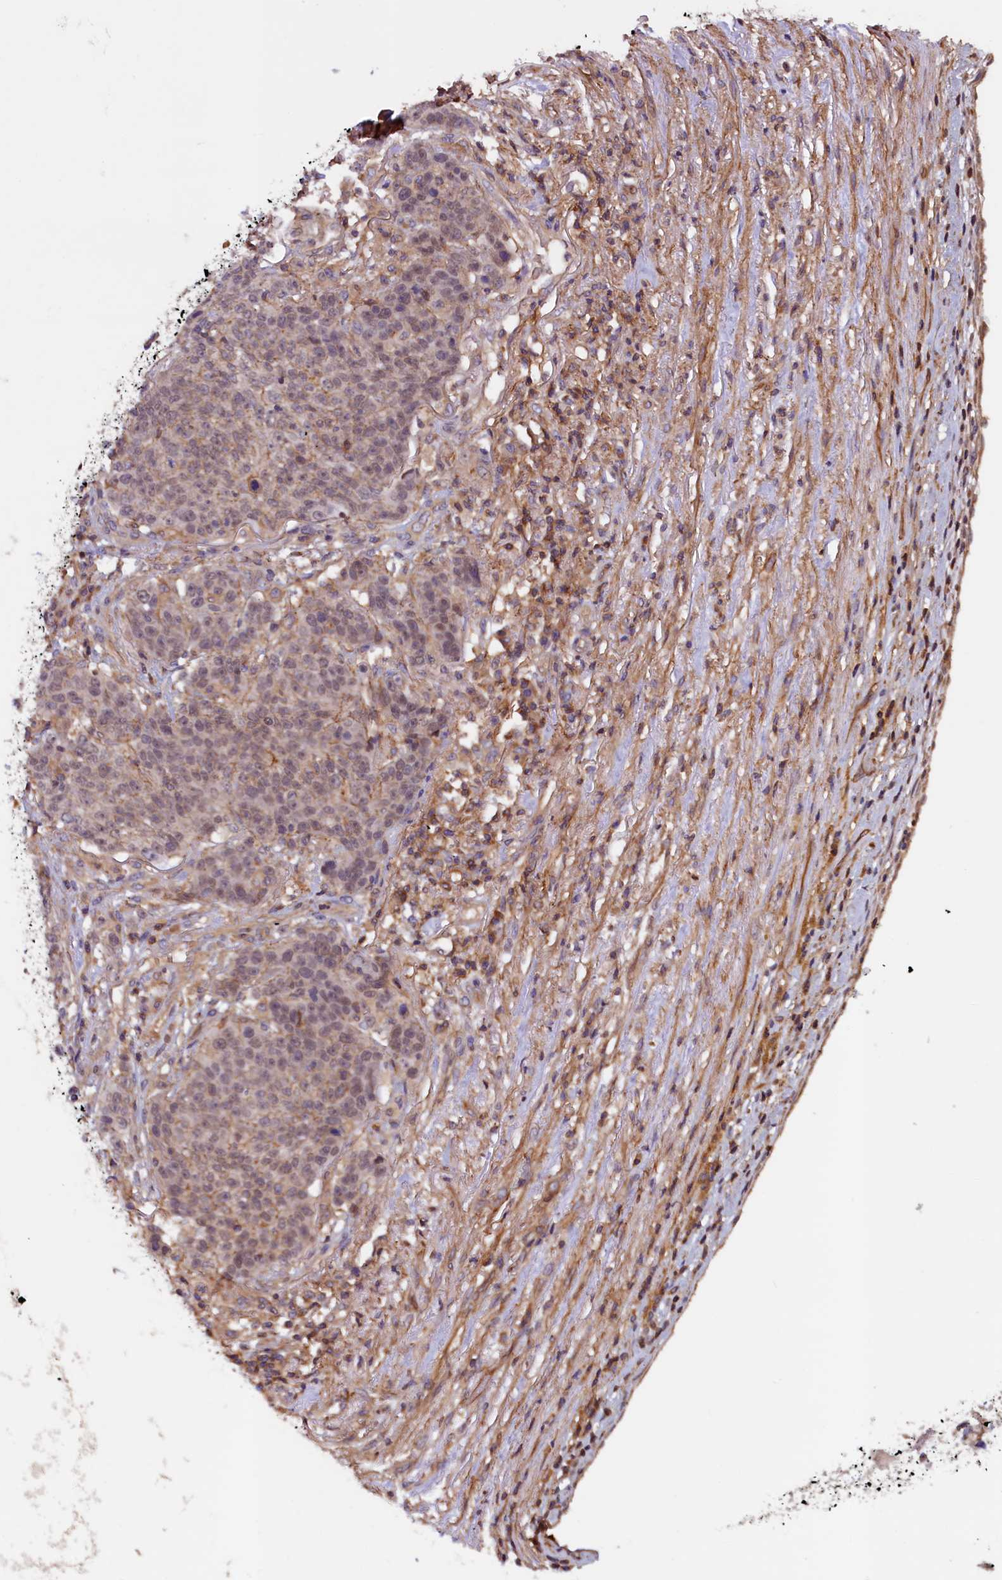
{"staining": {"intensity": "weak", "quantity": "25%-75%", "location": "nuclear"}, "tissue": "lung cancer", "cell_type": "Tumor cells", "image_type": "cancer", "snomed": [{"axis": "morphology", "description": "Normal tissue, NOS"}, {"axis": "morphology", "description": "Squamous cell carcinoma, NOS"}, {"axis": "topography", "description": "Lymph node"}, {"axis": "topography", "description": "Lung"}], "caption": "Lung squamous cell carcinoma tissue displays weak nuclear staining in approximately 25%-75% of tumor cells, visualized by immunohistochemistry.", "gene": "DUOXA1", "patient": {"sex": "male", "age": 66}}